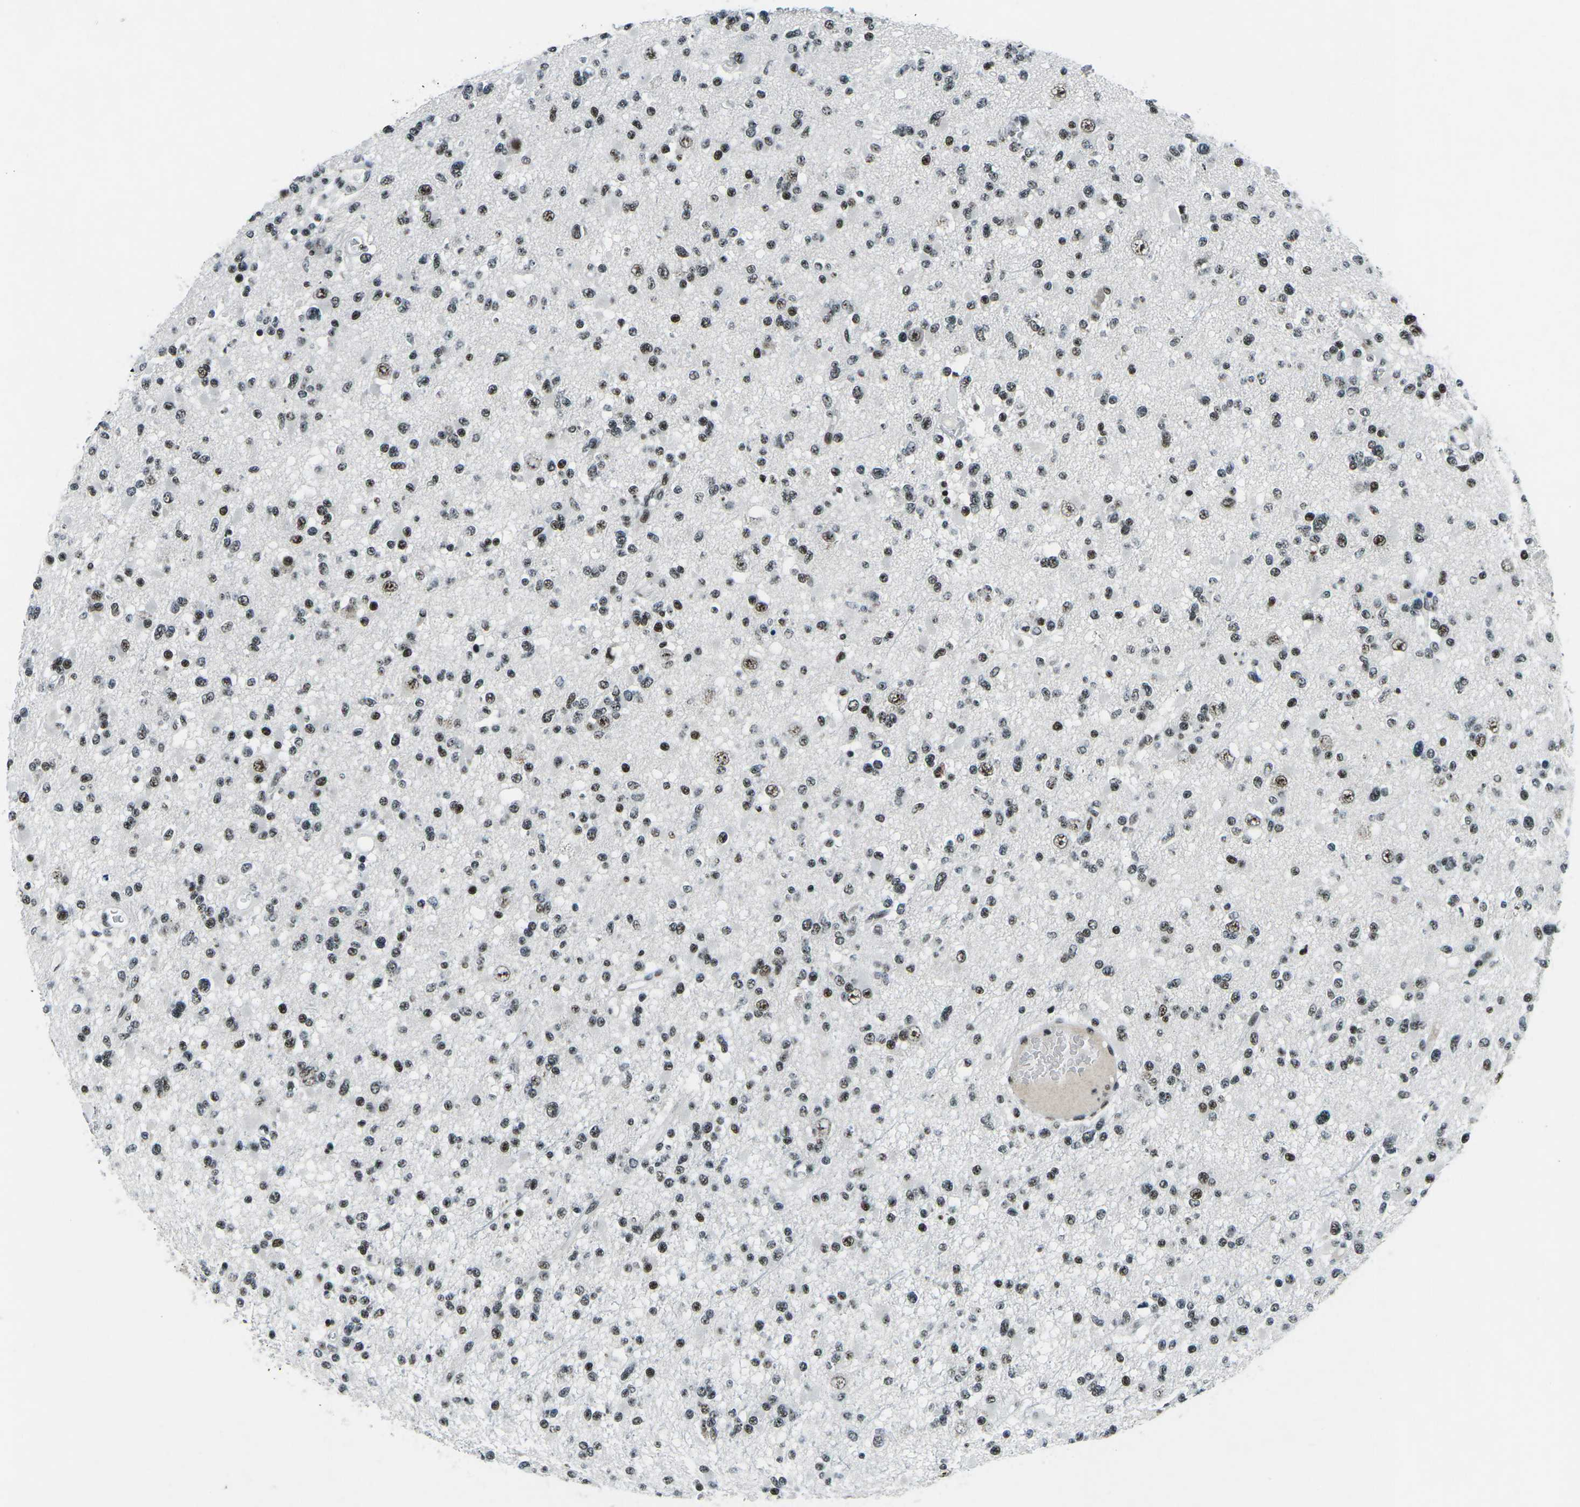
{"staining": {"intensity": "moderate", "quantity": ">75%", "location": "nuclear"}, "tissue": "glioma", "cell_type": "Tumor cells", "image_type": "cancer", "snomed": [{"axis": "morphology", "description": "Glioma, malignant, Low grade"}, {"axis": "topography", "description": "Brain"}], "caption": "Protein expression analysis of human low-grade glioma (malignant) reveals moderate nuclear staining in about >75% of tumor cells. The protein of interest is shown in brown color, while the nuclei are stained blue.", "gene": "RBL2", "patient": {"sex": "female", "age": 22}}